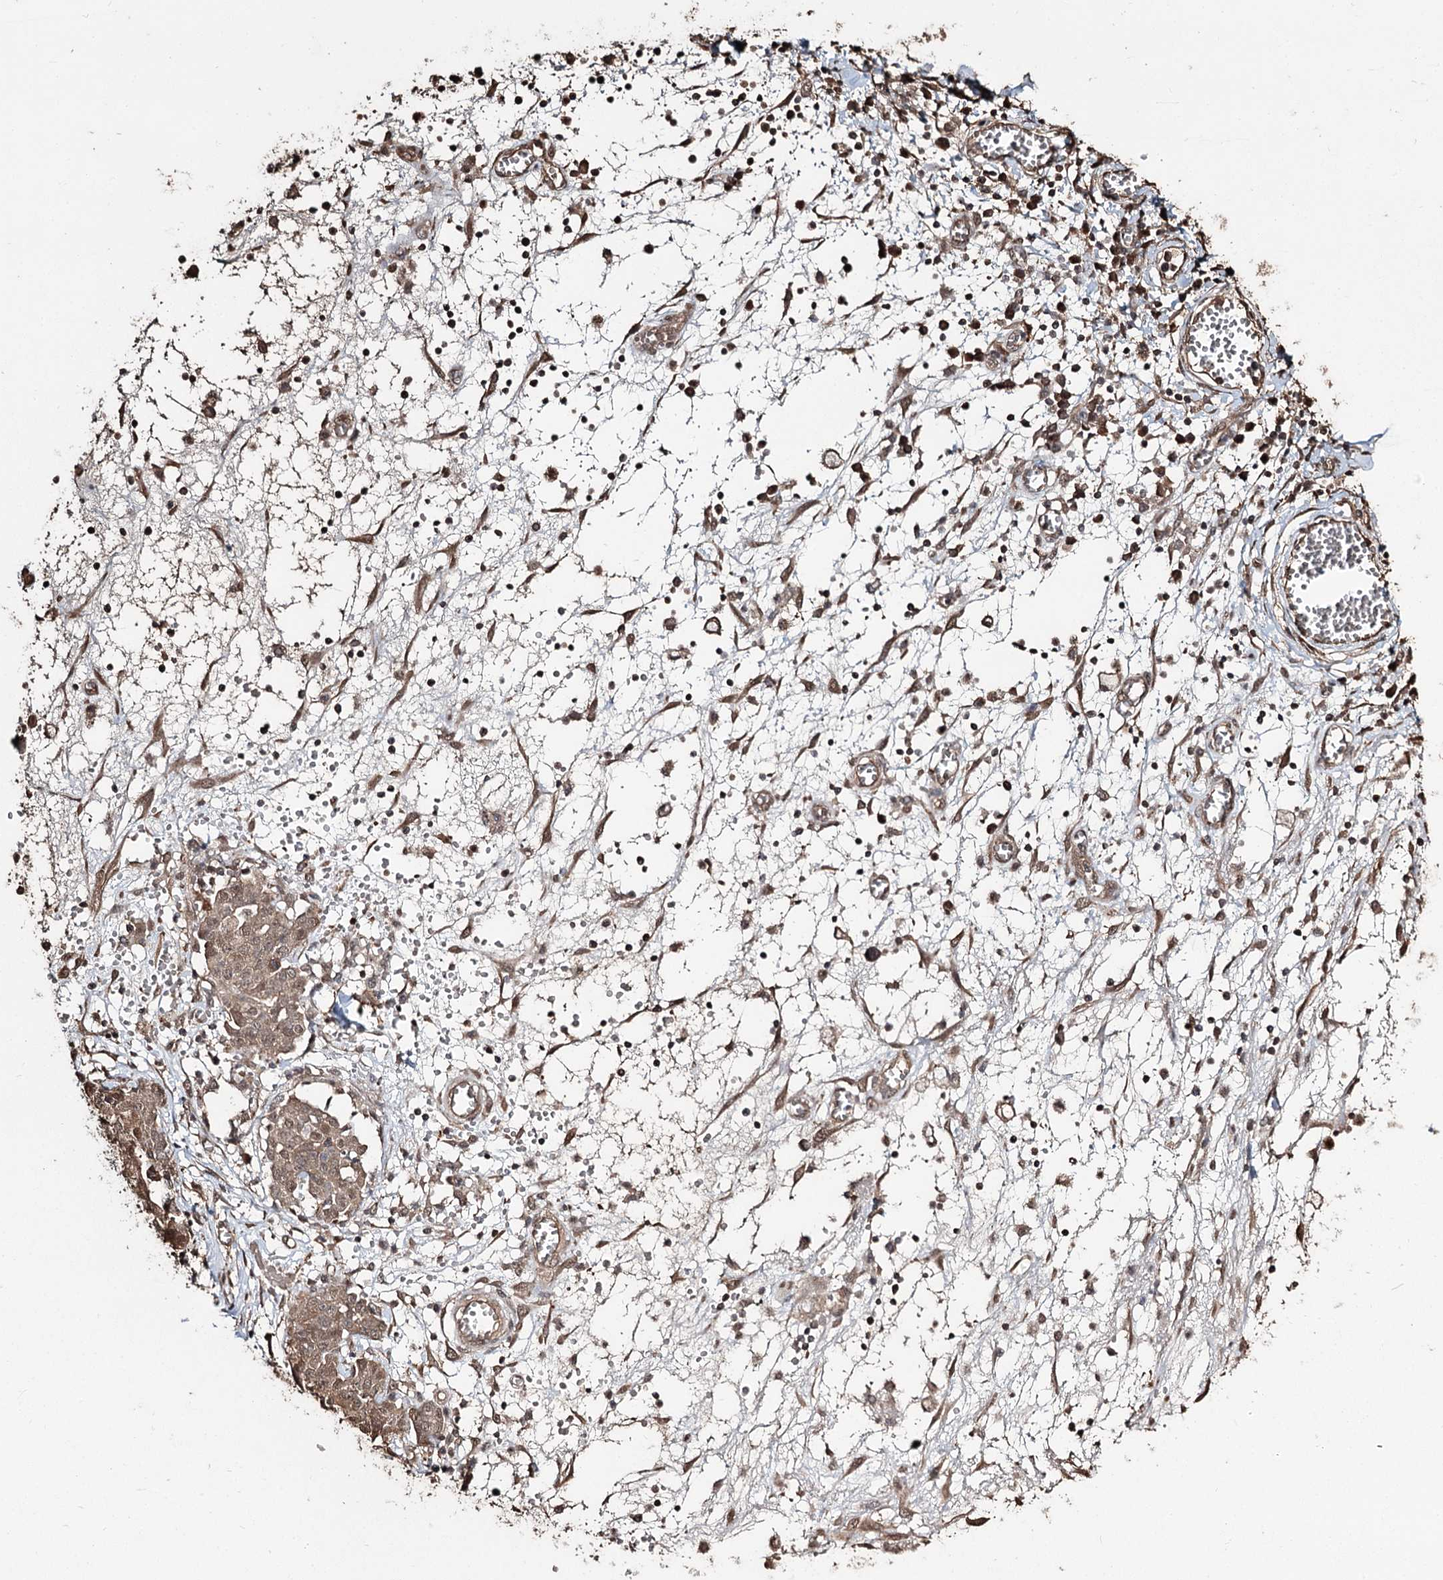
{"staining": {"intensity": "moderate", "quantity": "25%-75%", "location": "cytoplasmic/membranous"}, "tissue": "ovarian cancer", "cell_type": "Tumor cells", "image_type": "cancer", "snomed": [{"axis": "morphology", "description": "Cystadenocarcinoma, serous, NOS"}, {"axis": "topography", "description": "Soft tissue"}, {"axis": "topography", "description": "Ovary"}], "caption": "Immunohistochemical staining of ovarian cancer demonstrates medium levels of moderate cytoplasmic/membranous protein staining in about 25%-75% of tumor cells. Immunohistochemistry stains the protein in brown and the nuclei are stained blue.", "gene": "PLCH1", "patient": {"sex": "female", "age": 57}}